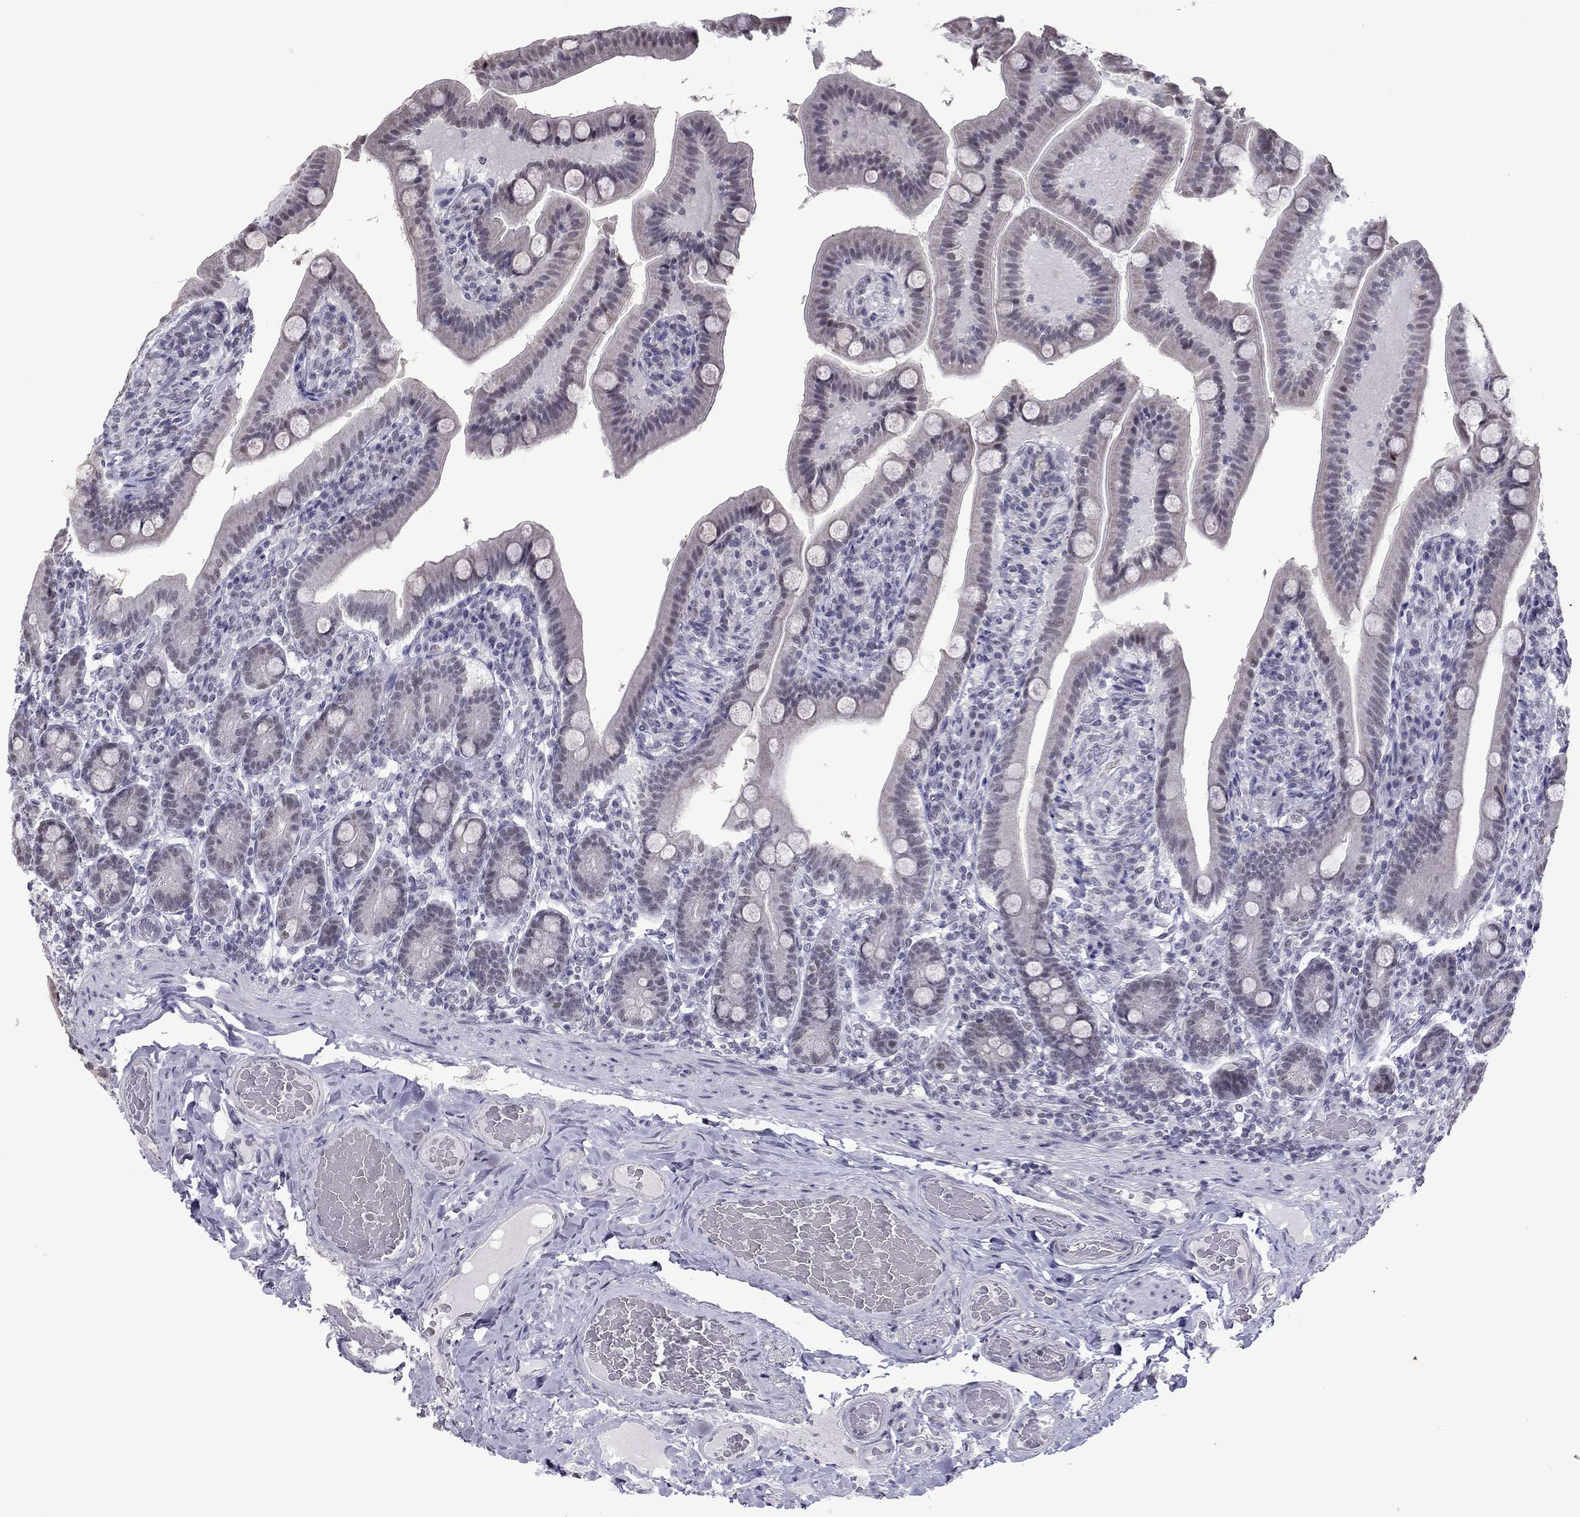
{"staining": {"intensity": "negative", "quantity": "none", "location": "none"}, "tissue": "small intestine", "cell_type": "Glandular cells", "image_type": "normal", "snomed": [{"axis": "morphology", "description": "Normal tissue, NOS"}, {"axis": "topography", "description": "Small intestine"}], "caption": "Immunohistochemistry of unremarkable human small intestine exhibits no expression in glandular cells.", "gene": "PPP1R3A", "patient": {"sex": "male", "age": 66}}